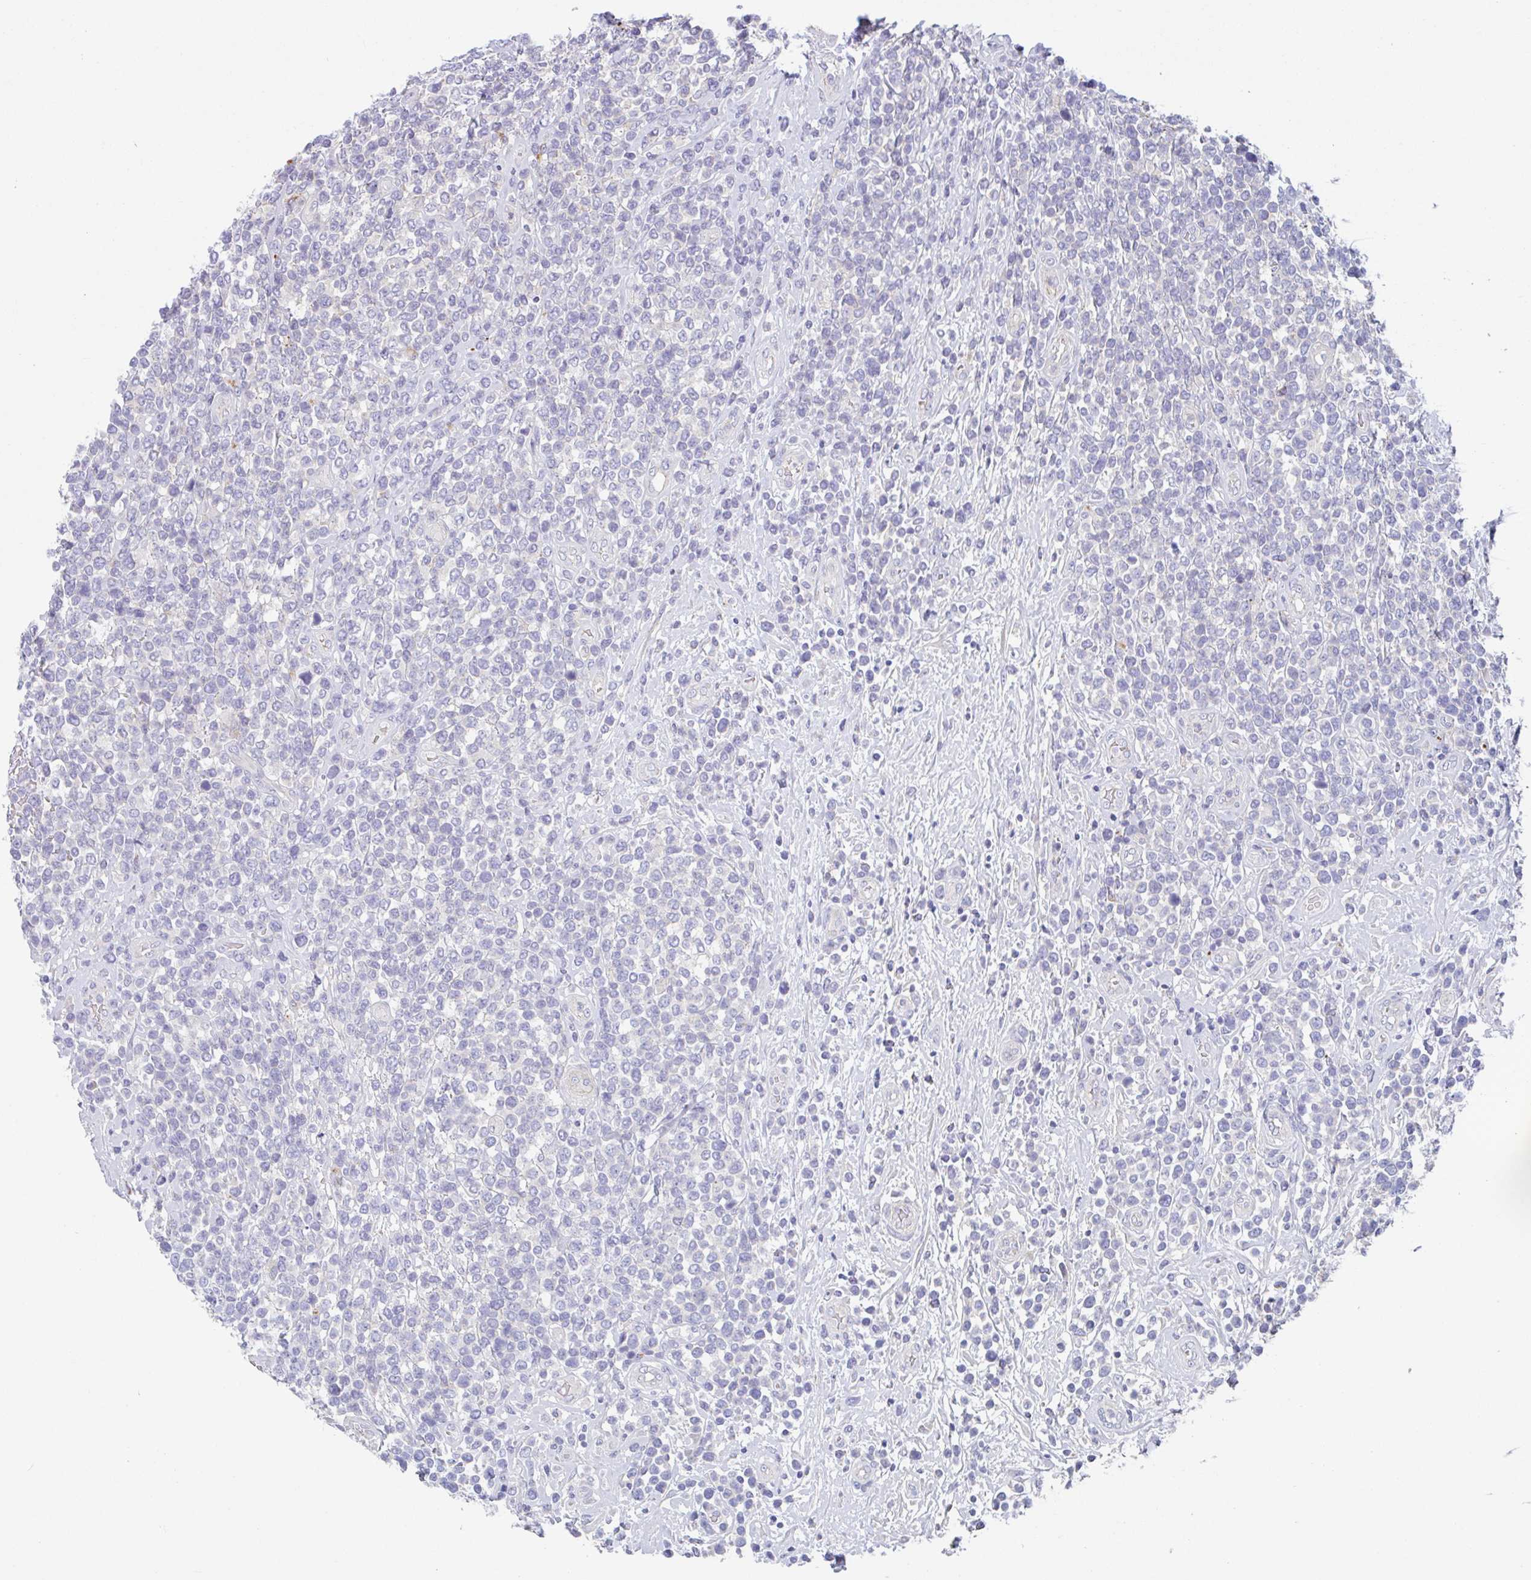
{"staining": {"intensity": "negative", "quantity": "none", "location": "none"}, "tissue": "lymphoma", "cell_type": "Tumor cells", "image_type": "cancer", "snomed": [{"axis": "morphology", "description": "Malignant lymphoma, non-Hodgkin's type, High grade"}, {"axis": "topography", "description": "Soft tissue"}], "caption": "Lymphoma was stained to show a protein in brown. There is no significant staining in tumor cells.", "gene": "LENG9", "patient": {"sex": "female", "age": 56}}